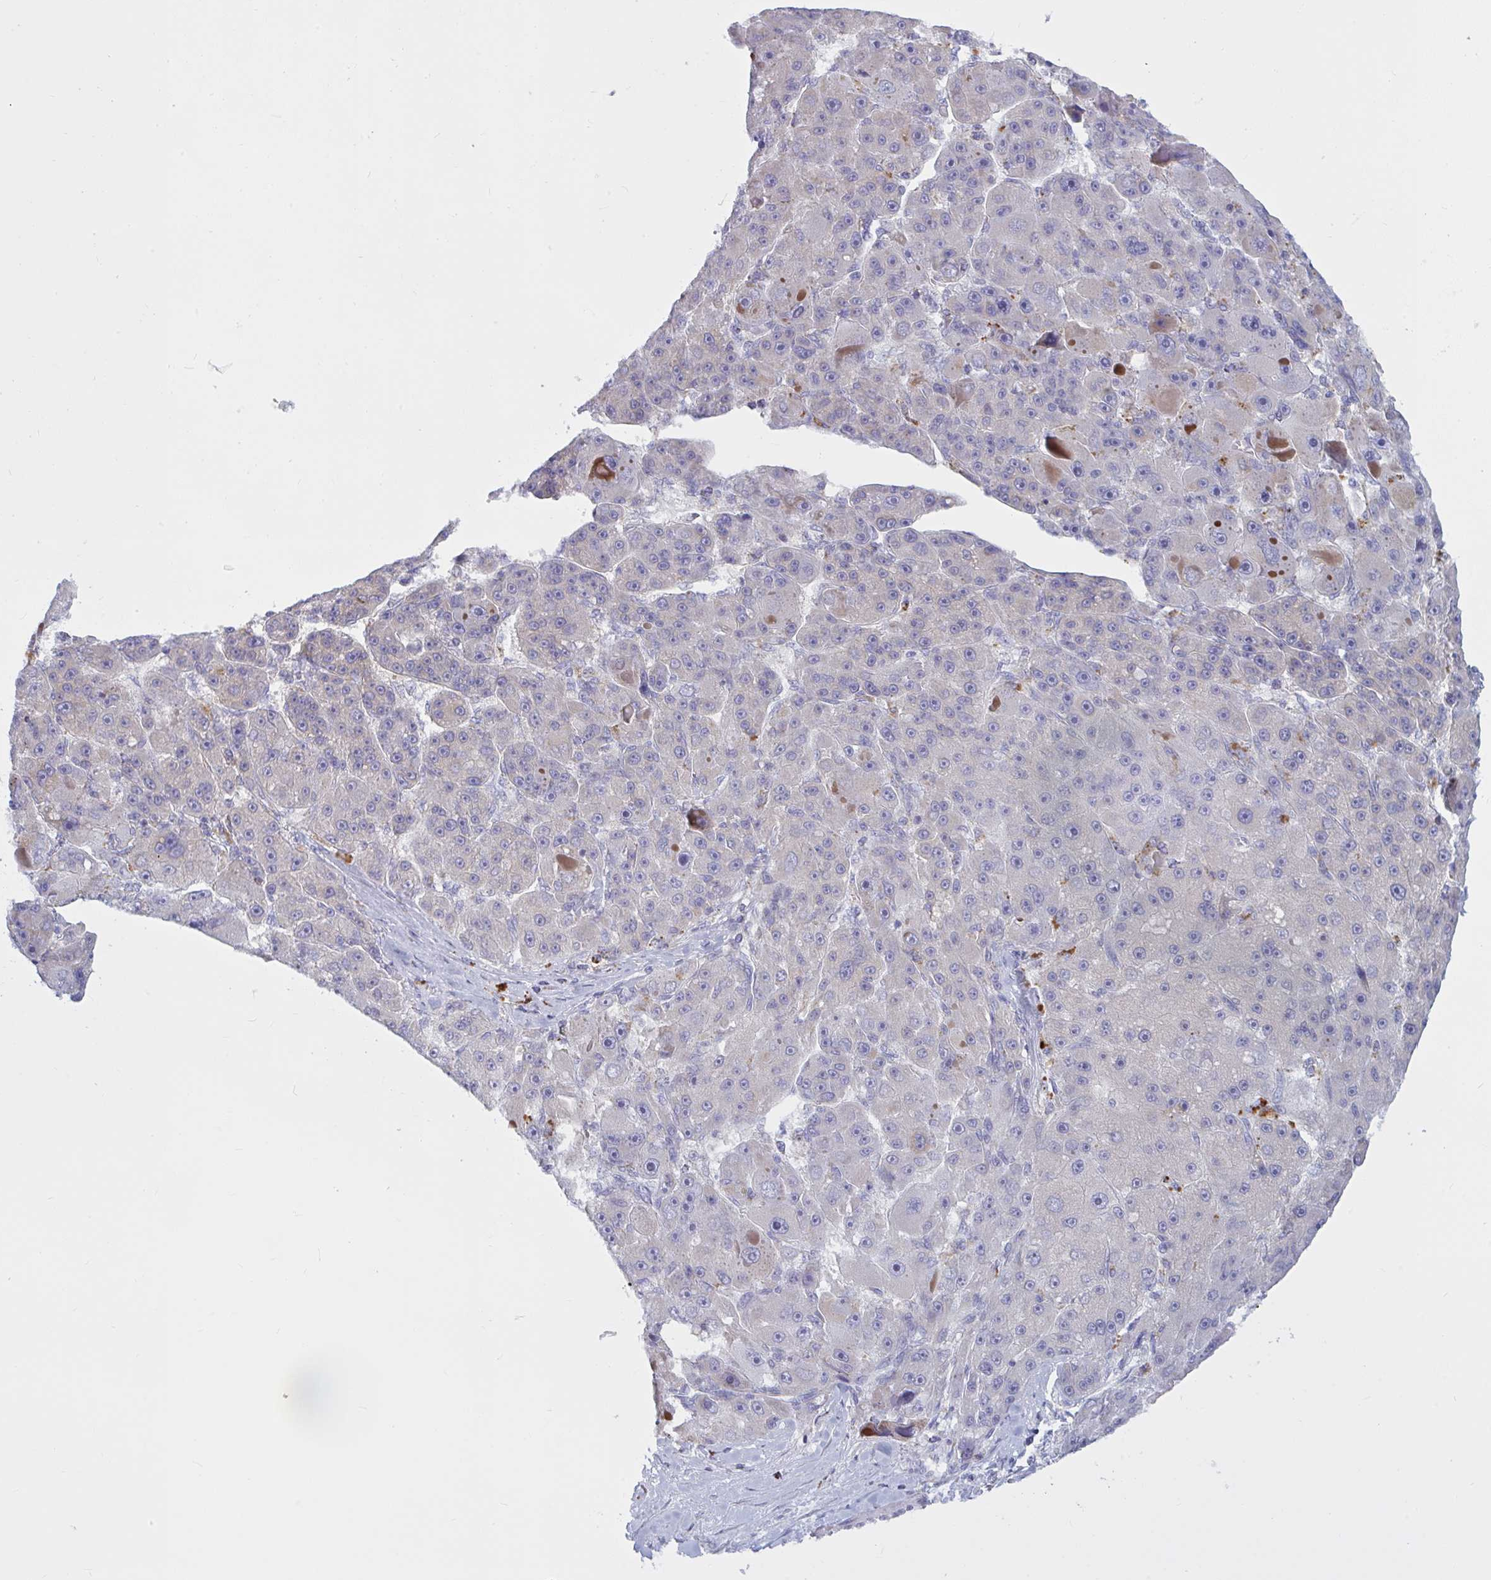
{"staining": {"intensity": "negative", "quantity": "none", "location": "none"}, "tissue": "liver cancer", "cell_type": "Tumor cells", "image_type": "cancer", "snomed": [{"axis": "morphology", "description": "Carcinoma, Hepatocellular, NOS"}, {"axis": "topography", "description": "Liver"}], "caption": "Tumor cells show no significant staining in liver cancer (hepatocellular carcinoma).", "gene": "ATG9A", "patient": {"sex": "male", "age": 76}}